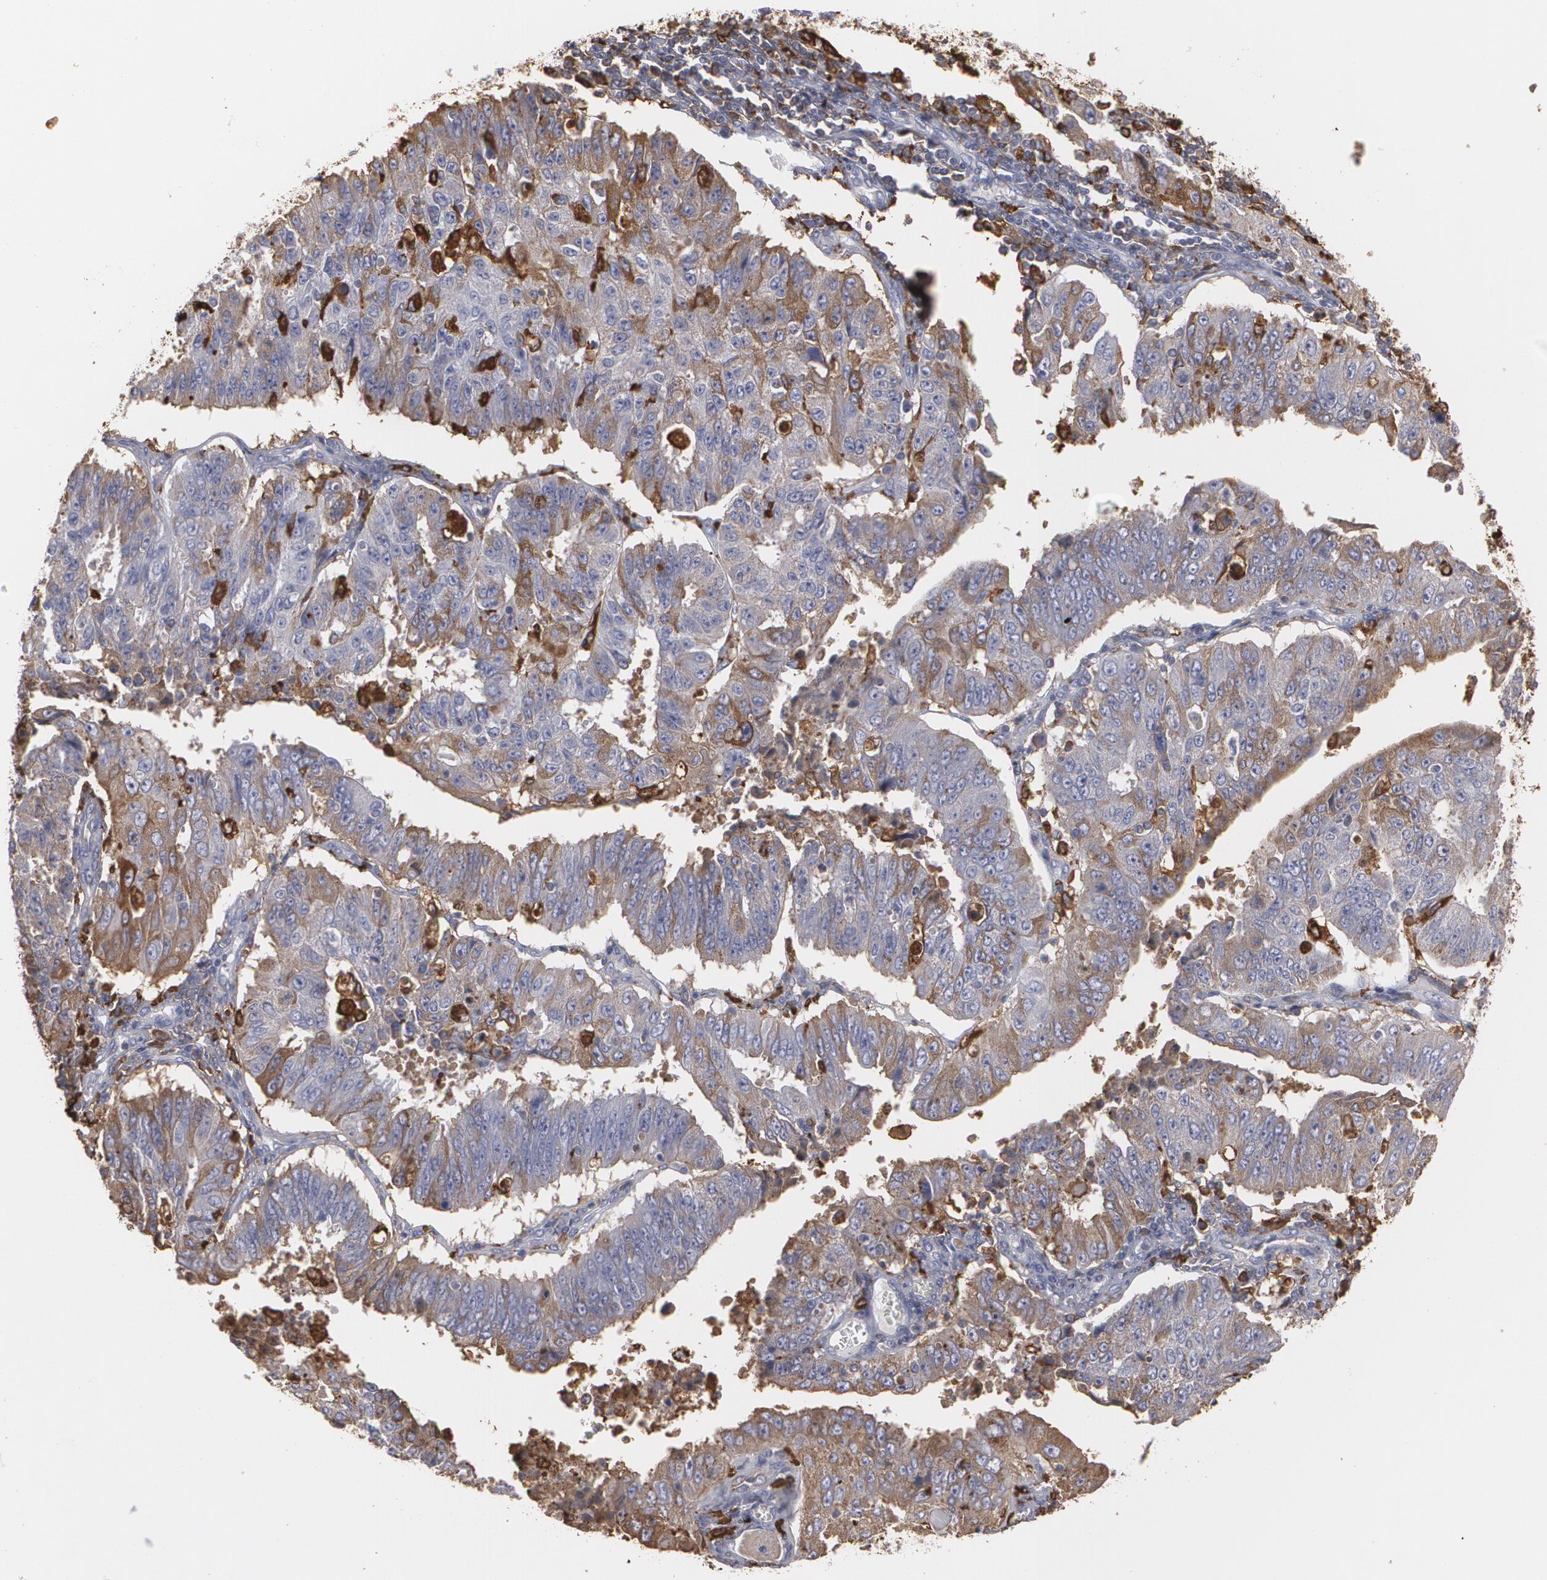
{"staining": {"intensity": "weak", "quantity": "25%-75%", "location": "cytoplasmic/membranous"}, "tissue": "endometrial cancer", "cell_type": "Tumor cells", "image_type": "cancer", "snomed": [{"axis": "morphology", "description": "Adenocarcinoma, NOS"}, {"axis": "topography", "description": "Endometrium"}], "caption": "A brown stain highlights weak cytoplasmic/membranous expression of a protein in human adenocarcinoma (endometrial) tumor cells.", "gene": "ODC1", "patient": {"sex": "female", "age": 42}}